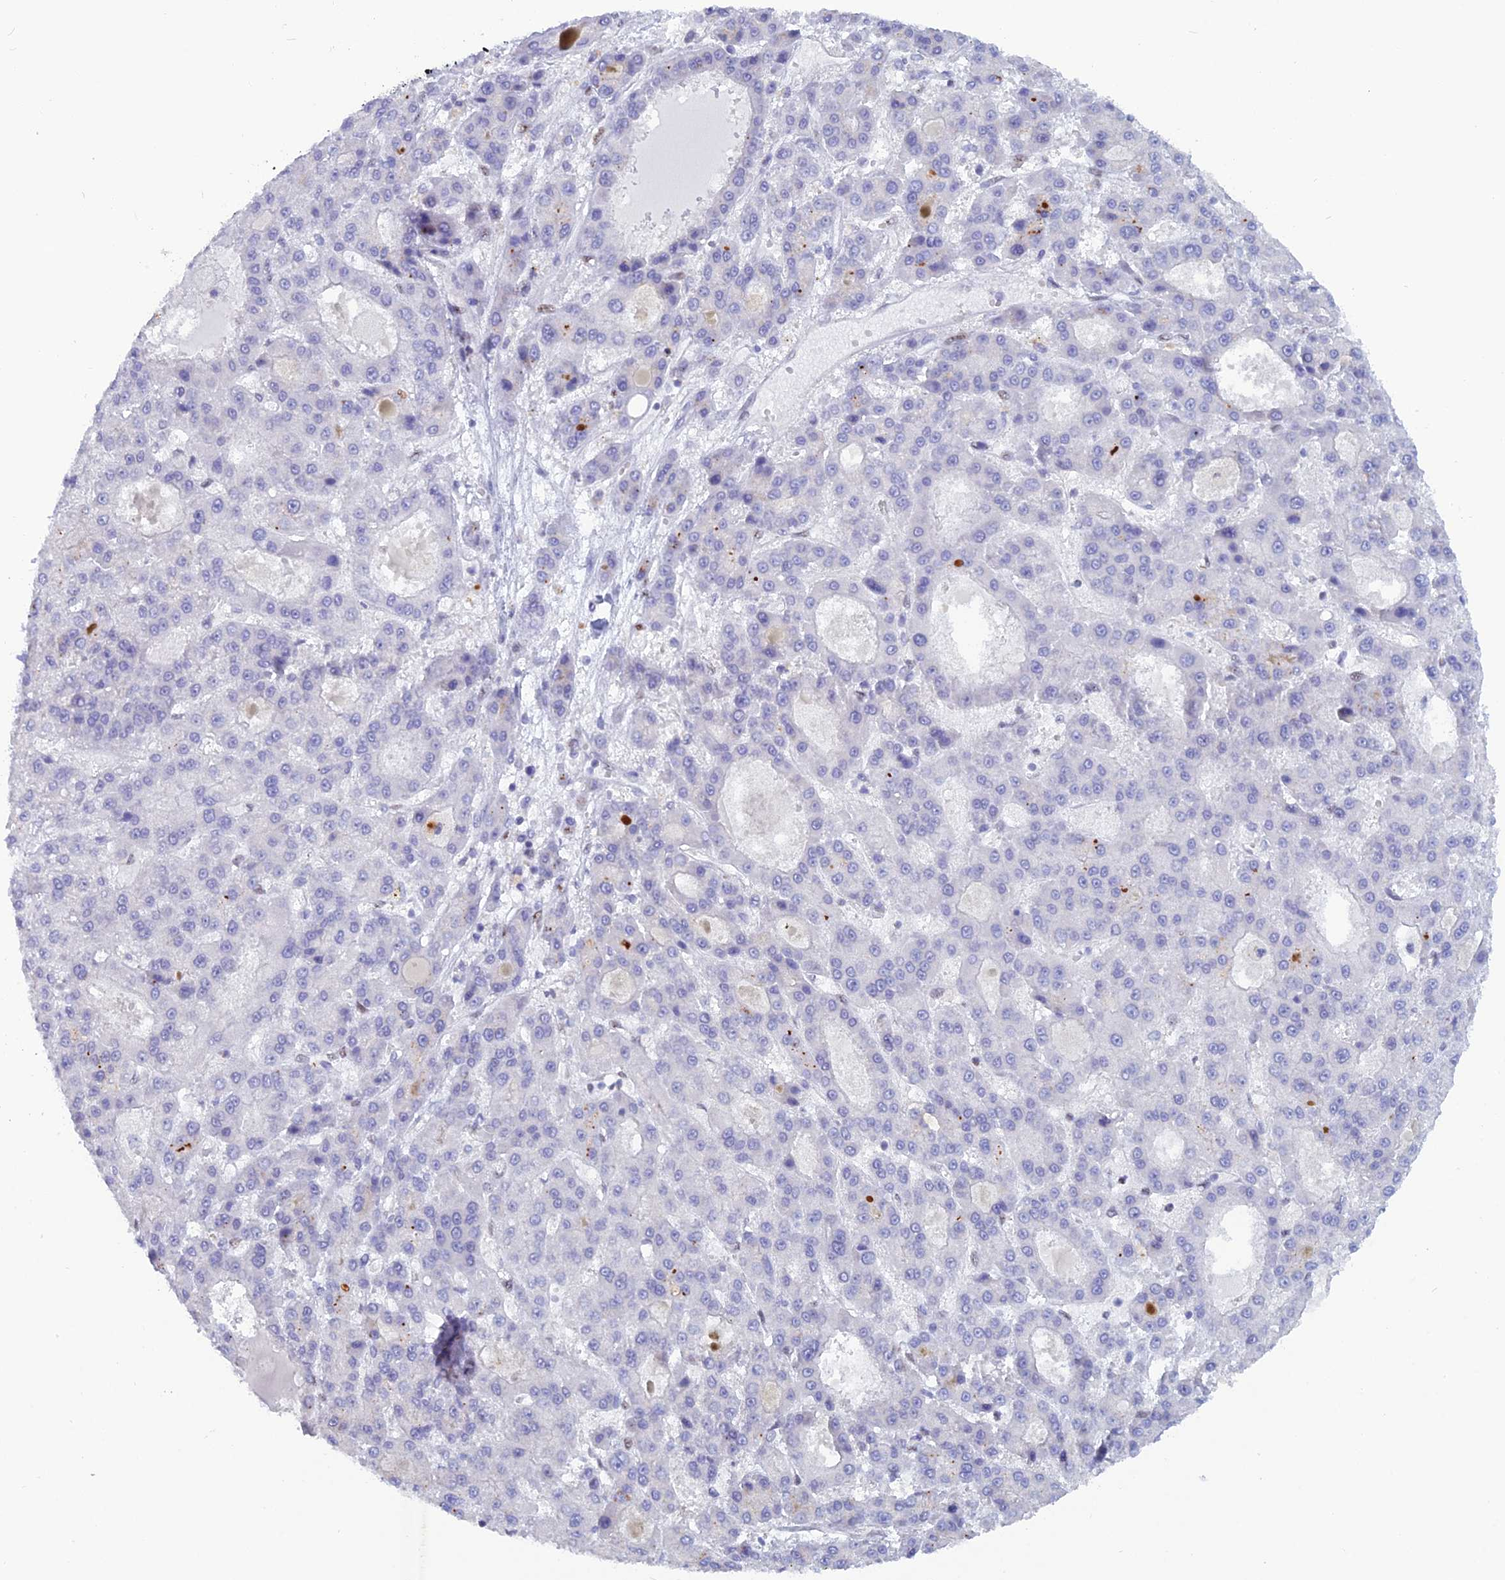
{"staining": {"intensity": "negative", "quantity": "none", "location": "none"}, "tissue": "liver cancer", "cell_type": "Tumor cells", "image_type": "cancer", "snomed": [{"axis": "morphology", "description": "Carcinoma, Hepatocellular, NOS"}, {"axis": "topography", "description": "Liver"}], "caption": "Human liver hepatocellular carcinoma stained for a protein using IHC exhibits no positivity in tumor cells.", "gene": "NOL4L", "patient": {"sex": "male", "age": 70}}